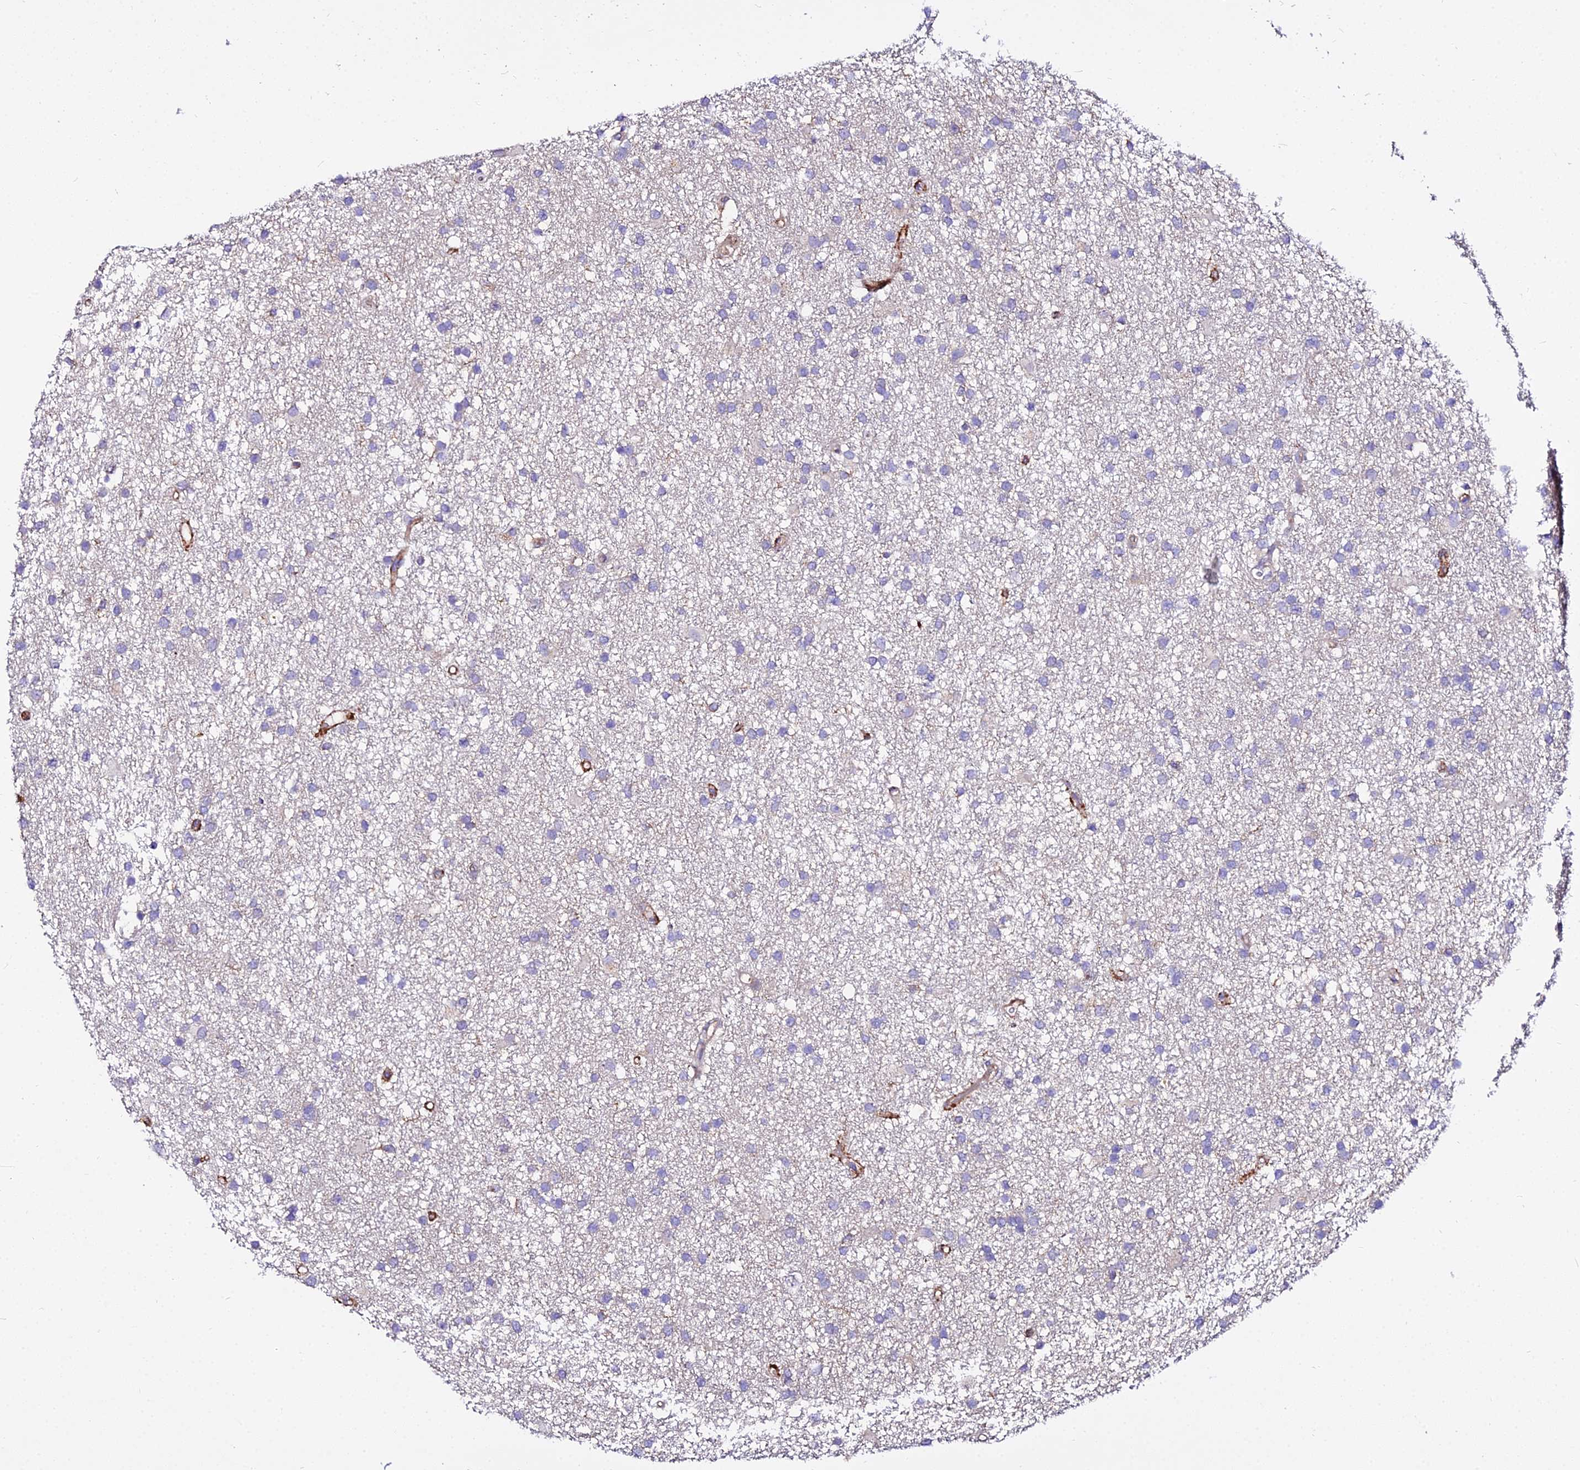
{"staining": {"intensity": "negative", "quantity": "none", "location": "none"}, "tissue": "glioma", "cell_type": "Tumor cells", "image_type": "cancer", "snomed": [{"axis": "morphology", "description": "Glioma, malignant, High grade"}, {"axis": "topography", "description": "Brain"}], "caption": "Protein analysis of malignant glioma (high-grade) displays no significant expression in tumor cells. The staining was performed using DAB to visualize the protein expression in brown, while the nuclei were stained in blue with hematoxylin (Magnification: 20x).", "gene": "DAW1", "patient": {"sex": "male", "age": 77}}